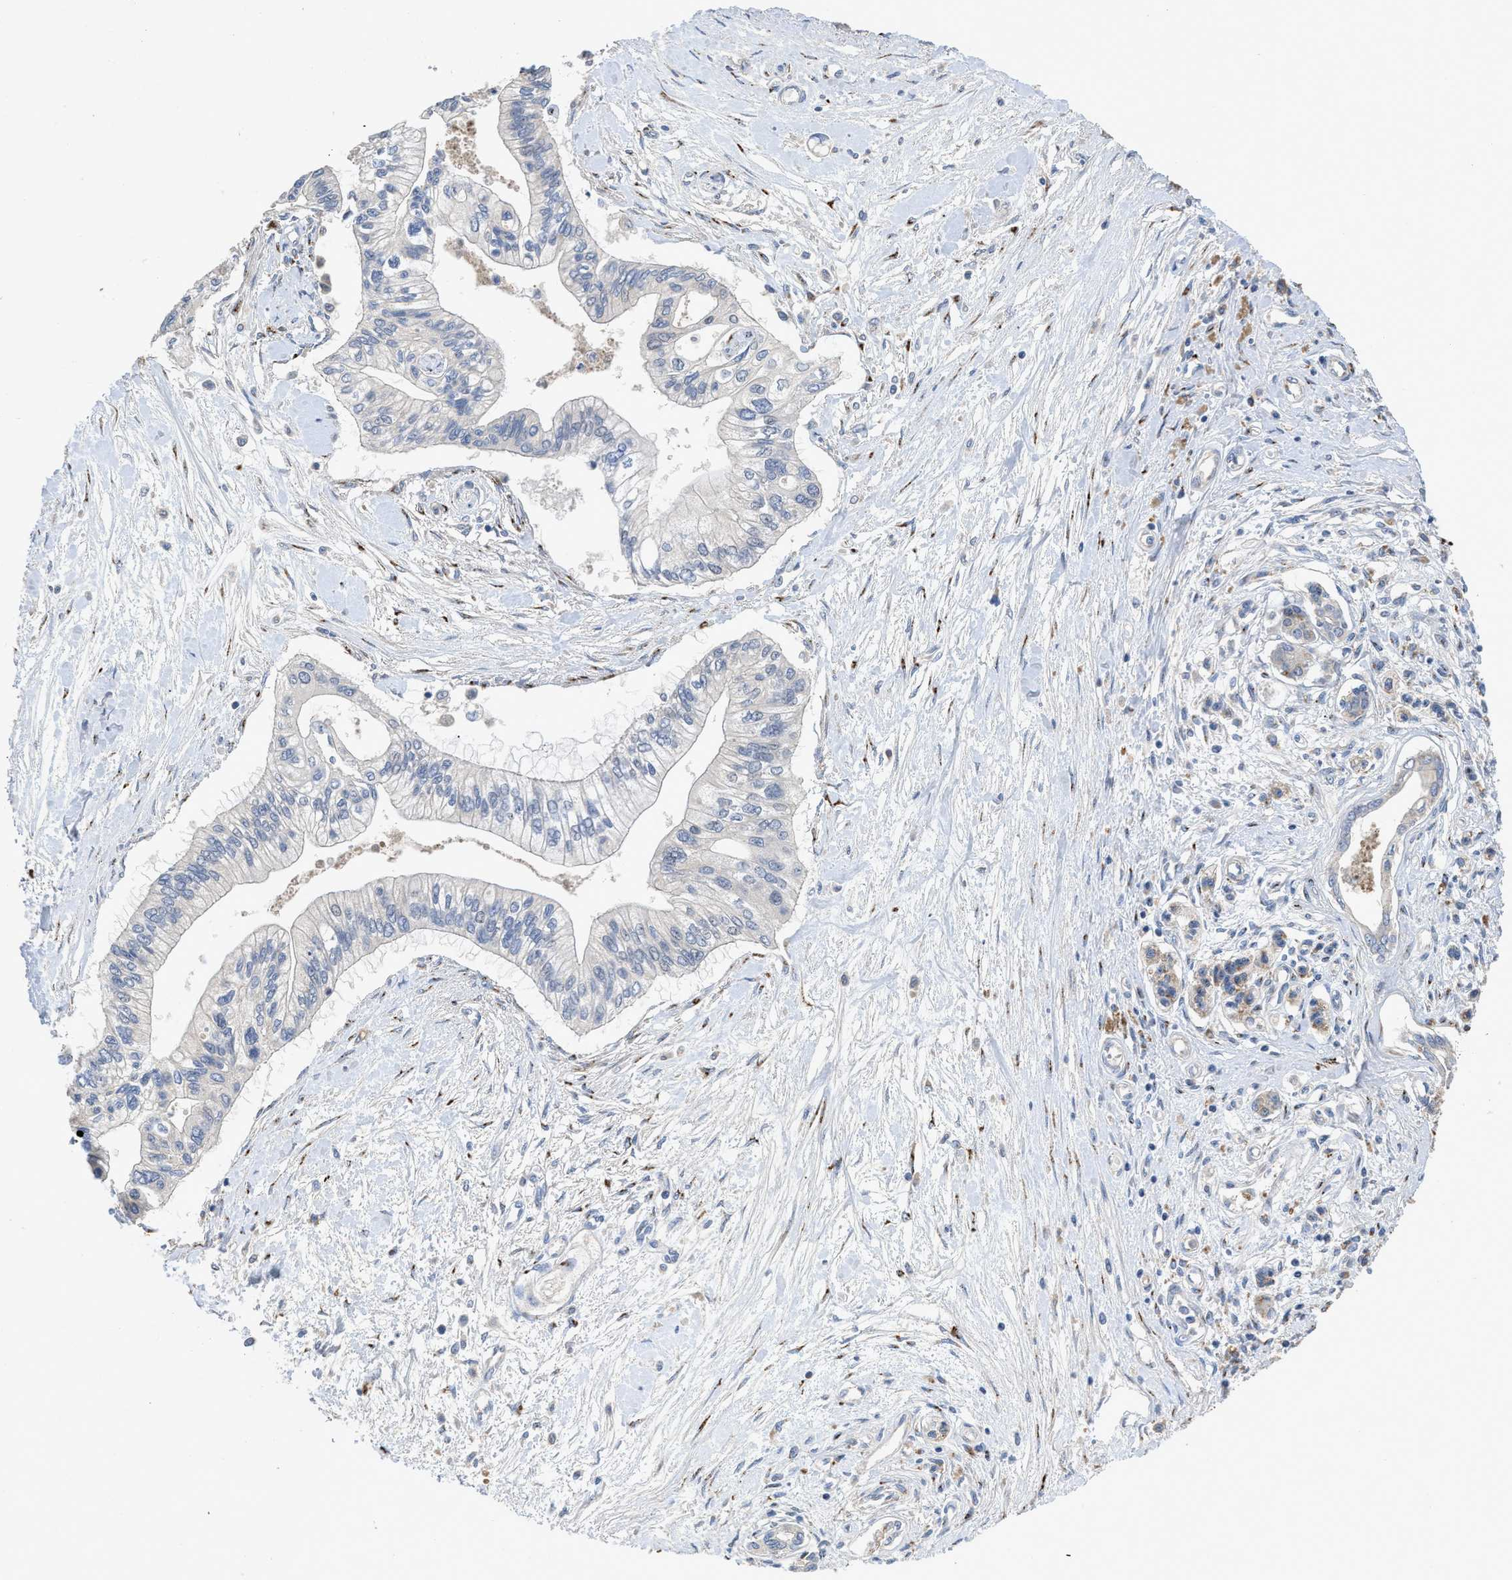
{"staining": {"intensity": "negative", "quantity": "none", "location": "none"}, "tissue": "pancreatic cancer", "cell_type": "Tumor cells", "image_type": "cancer", "snomed": [{"axis": "morphology", "description": "Adenocarcinoma, NOS"}, {"axis": "topography", "description": "Pancreas"}], "caption": "Pancreatic cancer (adenocarcinoma) stained for a protein using immunohistochemistry reveals no expression tumor cells.", "gene": "SIK2", "patient": {"sex": "female", "age": 77}}